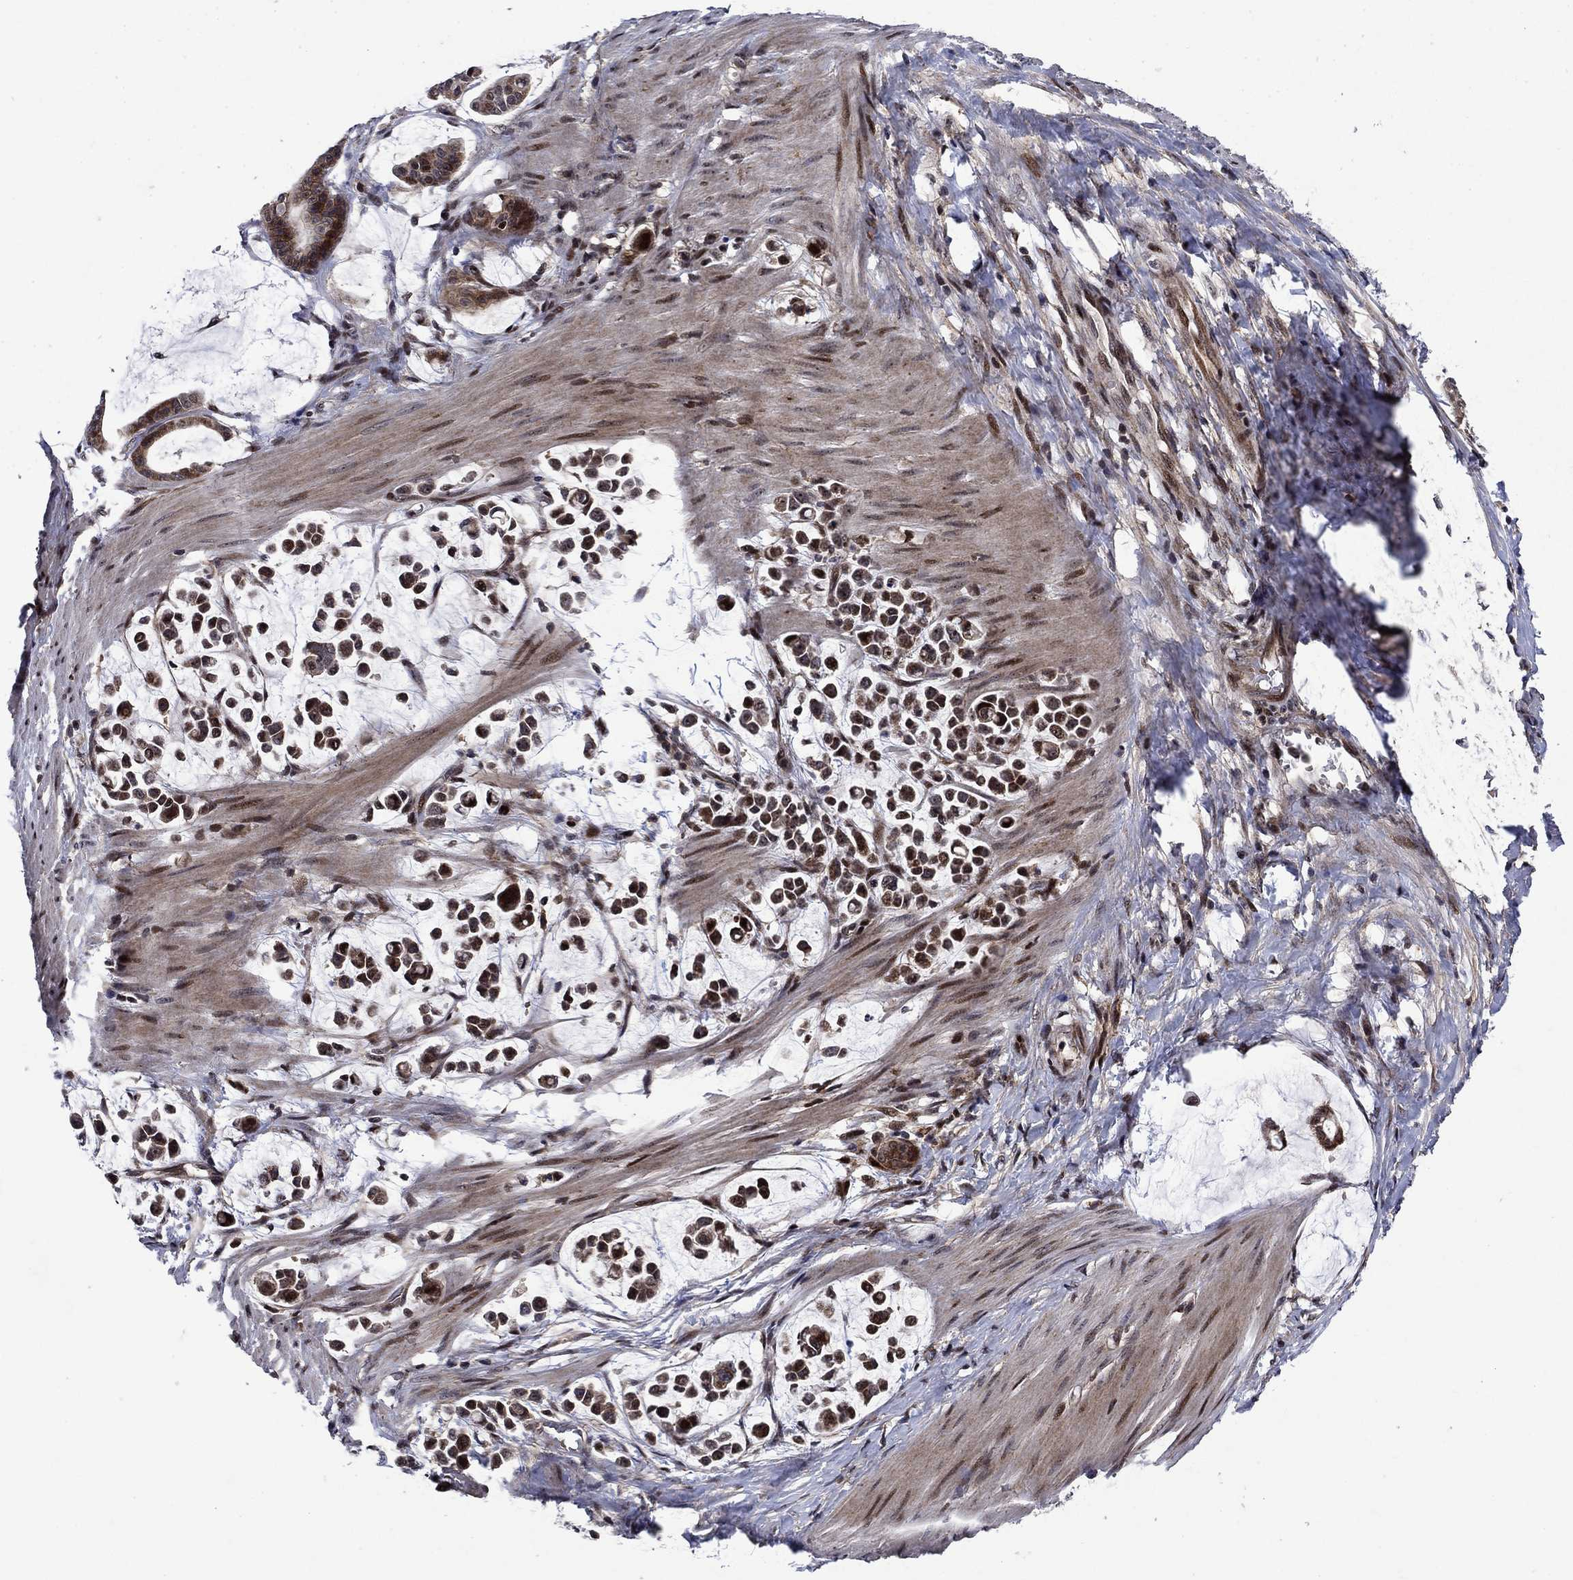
{"staining": {"intensity": "moderate", "quantity": "<25%", "location": "cytoplasmic/membranous"}, "tissue": "stomach cancer", "cell_type": "Tumor cells", "image_type": "cancer", "snomed": [{"axis": "morphology", "description": "Adenocarcinoma, NOS"}, {"axis": "topography", "description": "Stomach"}], "caption": "Tumor cells reveal moderate cytoplasmic/membranous positivity in approximately <25% of cells in stomach cancer (adenocarcinoma). The protein of interest is shown in brown color, while the nuclei are stained blue.", "gene": "AGTPBP1", "patient": {"sex": "male", "age": 82}}